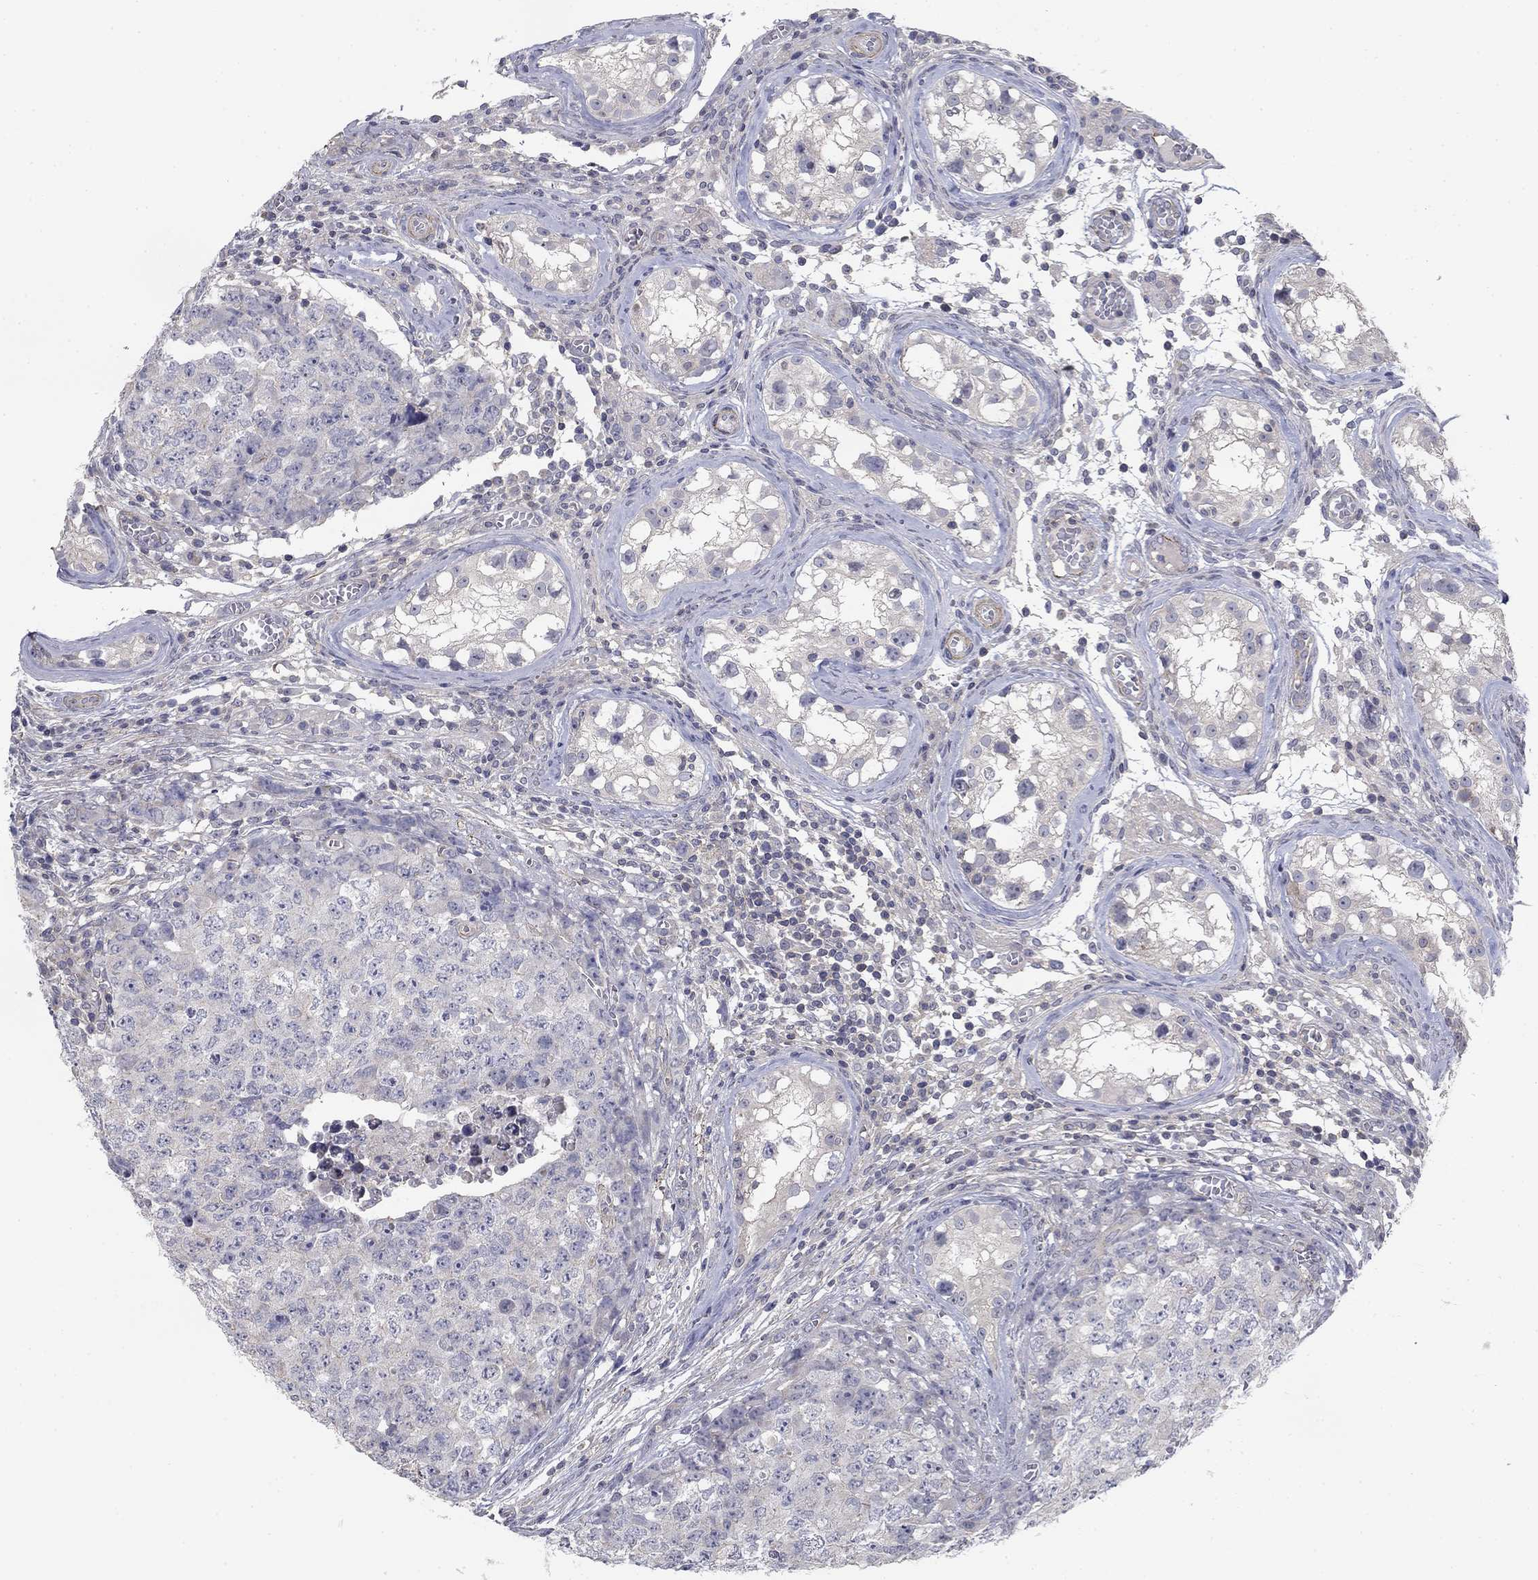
{"staining": {"intensity": "negative", "quantity": "none", "location": "none"}, "tissue": "testis cancer", "cell_type": "Tumor cells", "image_type": "cancer", "snomed": [{"axis": "morphology", "description": "Carcinoma, Embryonal, NOS"}, {"axis": "topography", "description": "Testis"}], "caption": "The image reveals no significant expression in tumor cells of testis cancer.", "gene": "GRK7", "patient": {"sex": "male", "age": 23}}